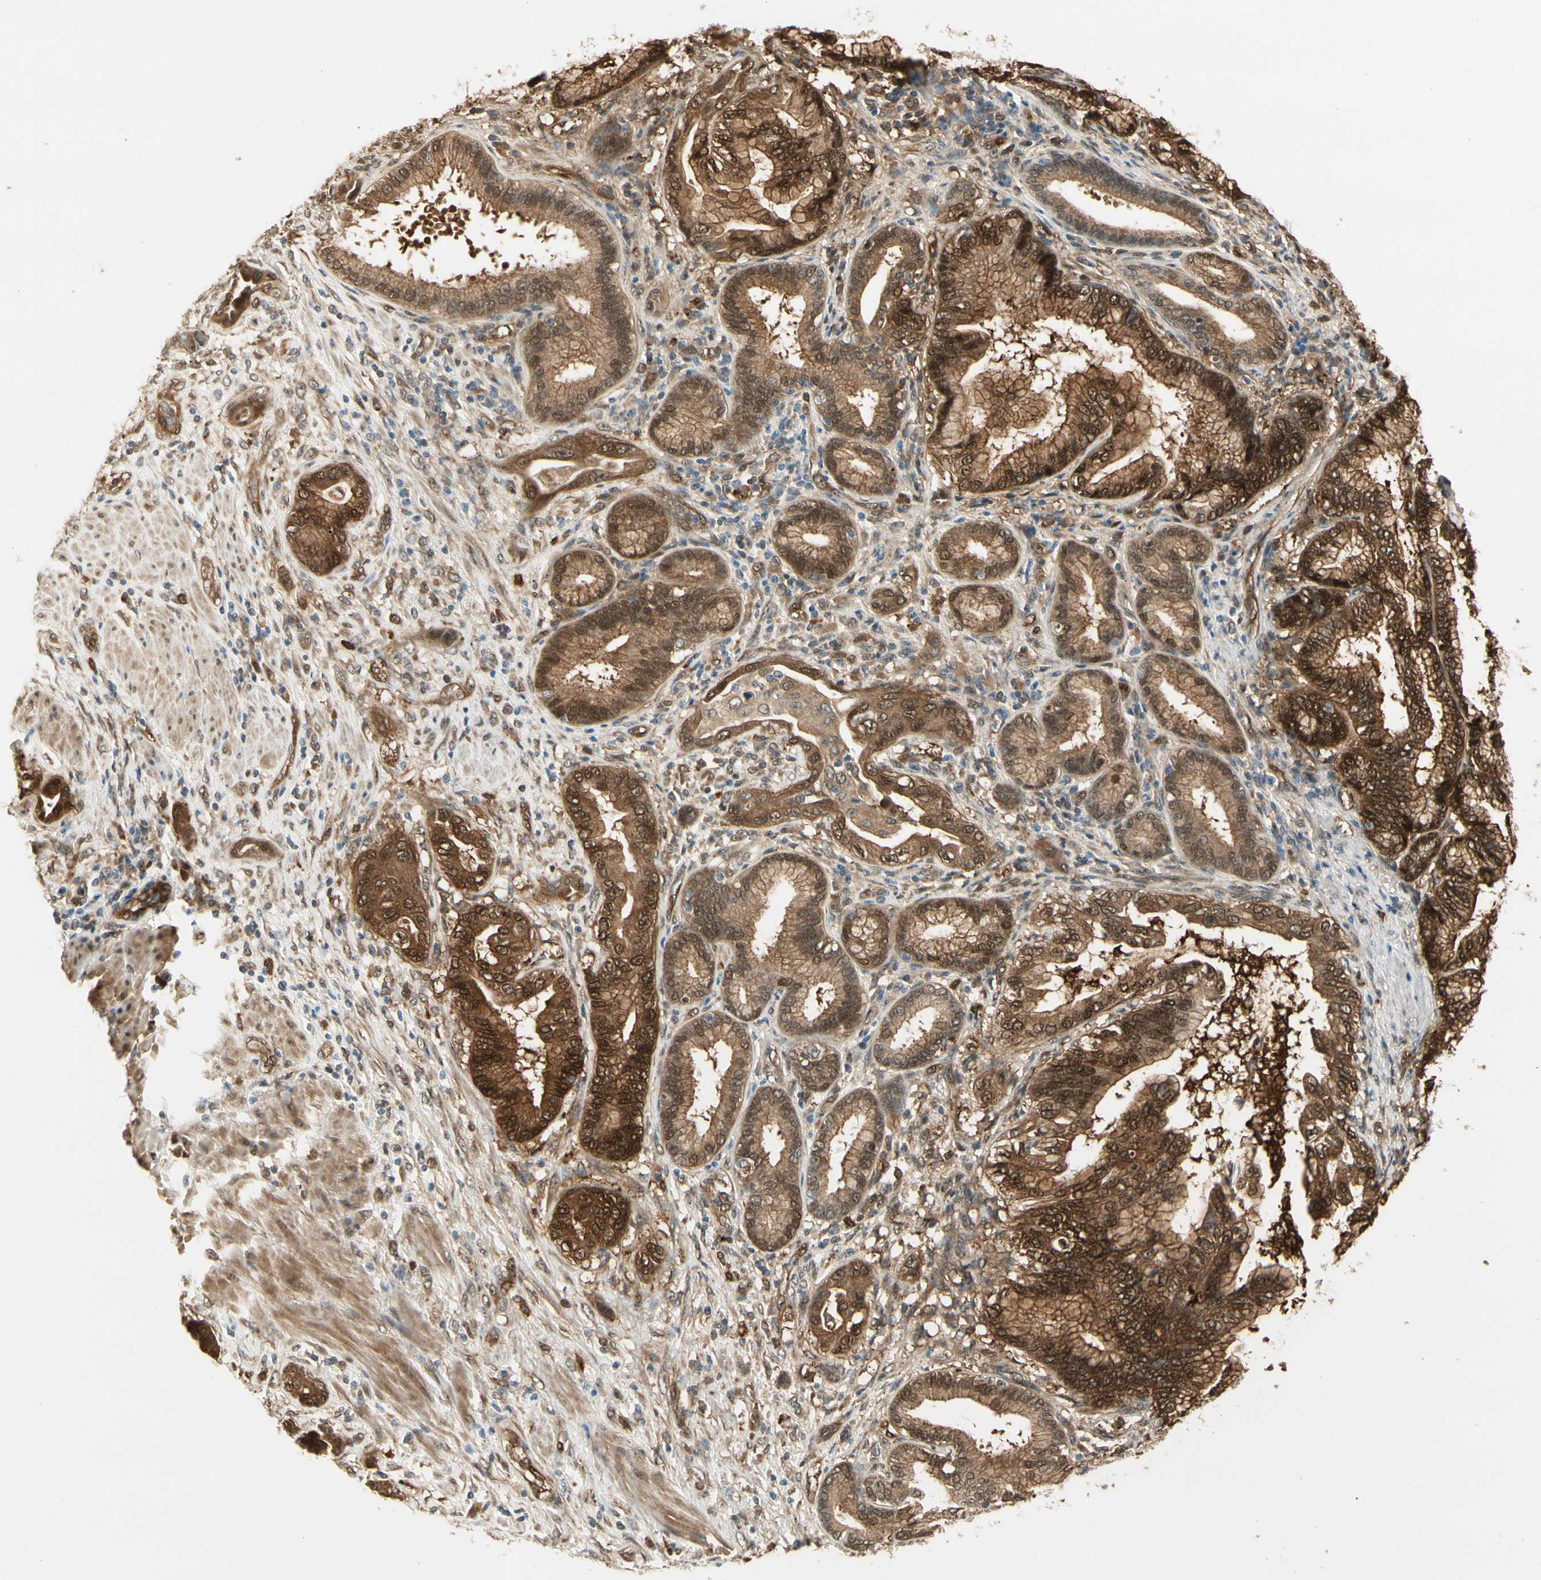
{"staining": {"intensity": "strong", "quantity": ">75%", "location": "cytoplasmic/membranous,nuclear"}, "tissue": "pancreatic cancer", "cell_type": "Tumor cells", "image_type": "cancer", "snomed": [{"axis": "morphology", "description": "Adenocarcinoma, NOS"}, {"axis": "topography", "description": "Pancreas"}], "caption": "Human pancreatic cancer (adenocarcinoma) stained for a protein (brown) displays strong cytoplasmic/membranous and nuclear positive positivity in about >75% of tumor cells.", "gene": "SERPINB6", "patient": {"sex": "female", "age": 64}}